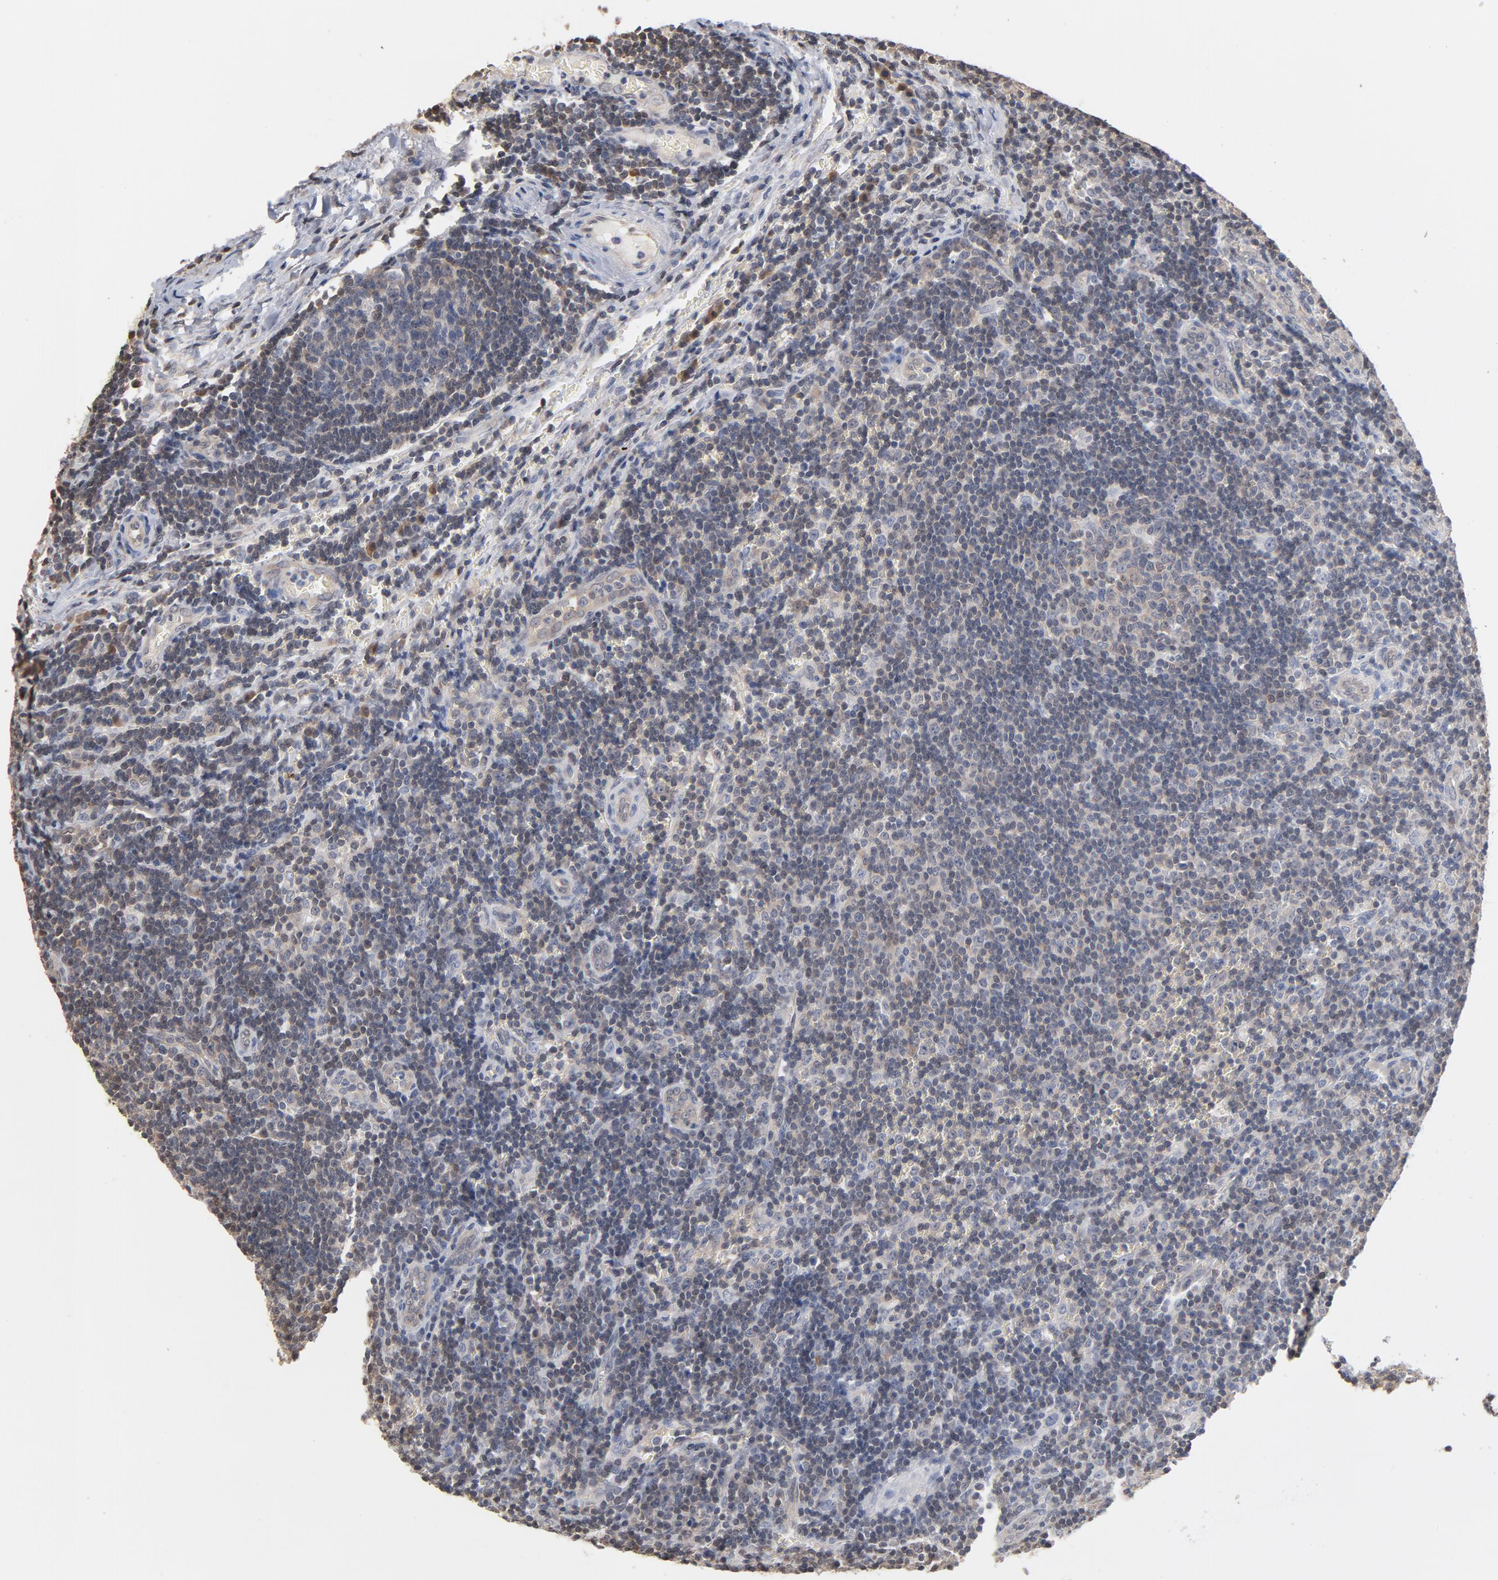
{"staining": {"intensity": "weak", "quantity": "25%-75%", "location": "cytoplasmic/membranous"}, "tissue": "lymph node", "cell_type": "Germinal center cells", "image_type": "normal", "snomed": [{"axis": "morphology", "description": "Normal tissue, NOS"}, {"axis": "topography", "description": "Lymph node"}, {"axis": "topography", "description": "Salivary gland"}], "caption": "Immunohistochemistry of benign human lymph node displays low levels of weak cytoplasmic/membranous staining in approximately 25%-75% of germinal center cells.", "gene": "MIF", "patient": {"sex": "male", "age": 8}}